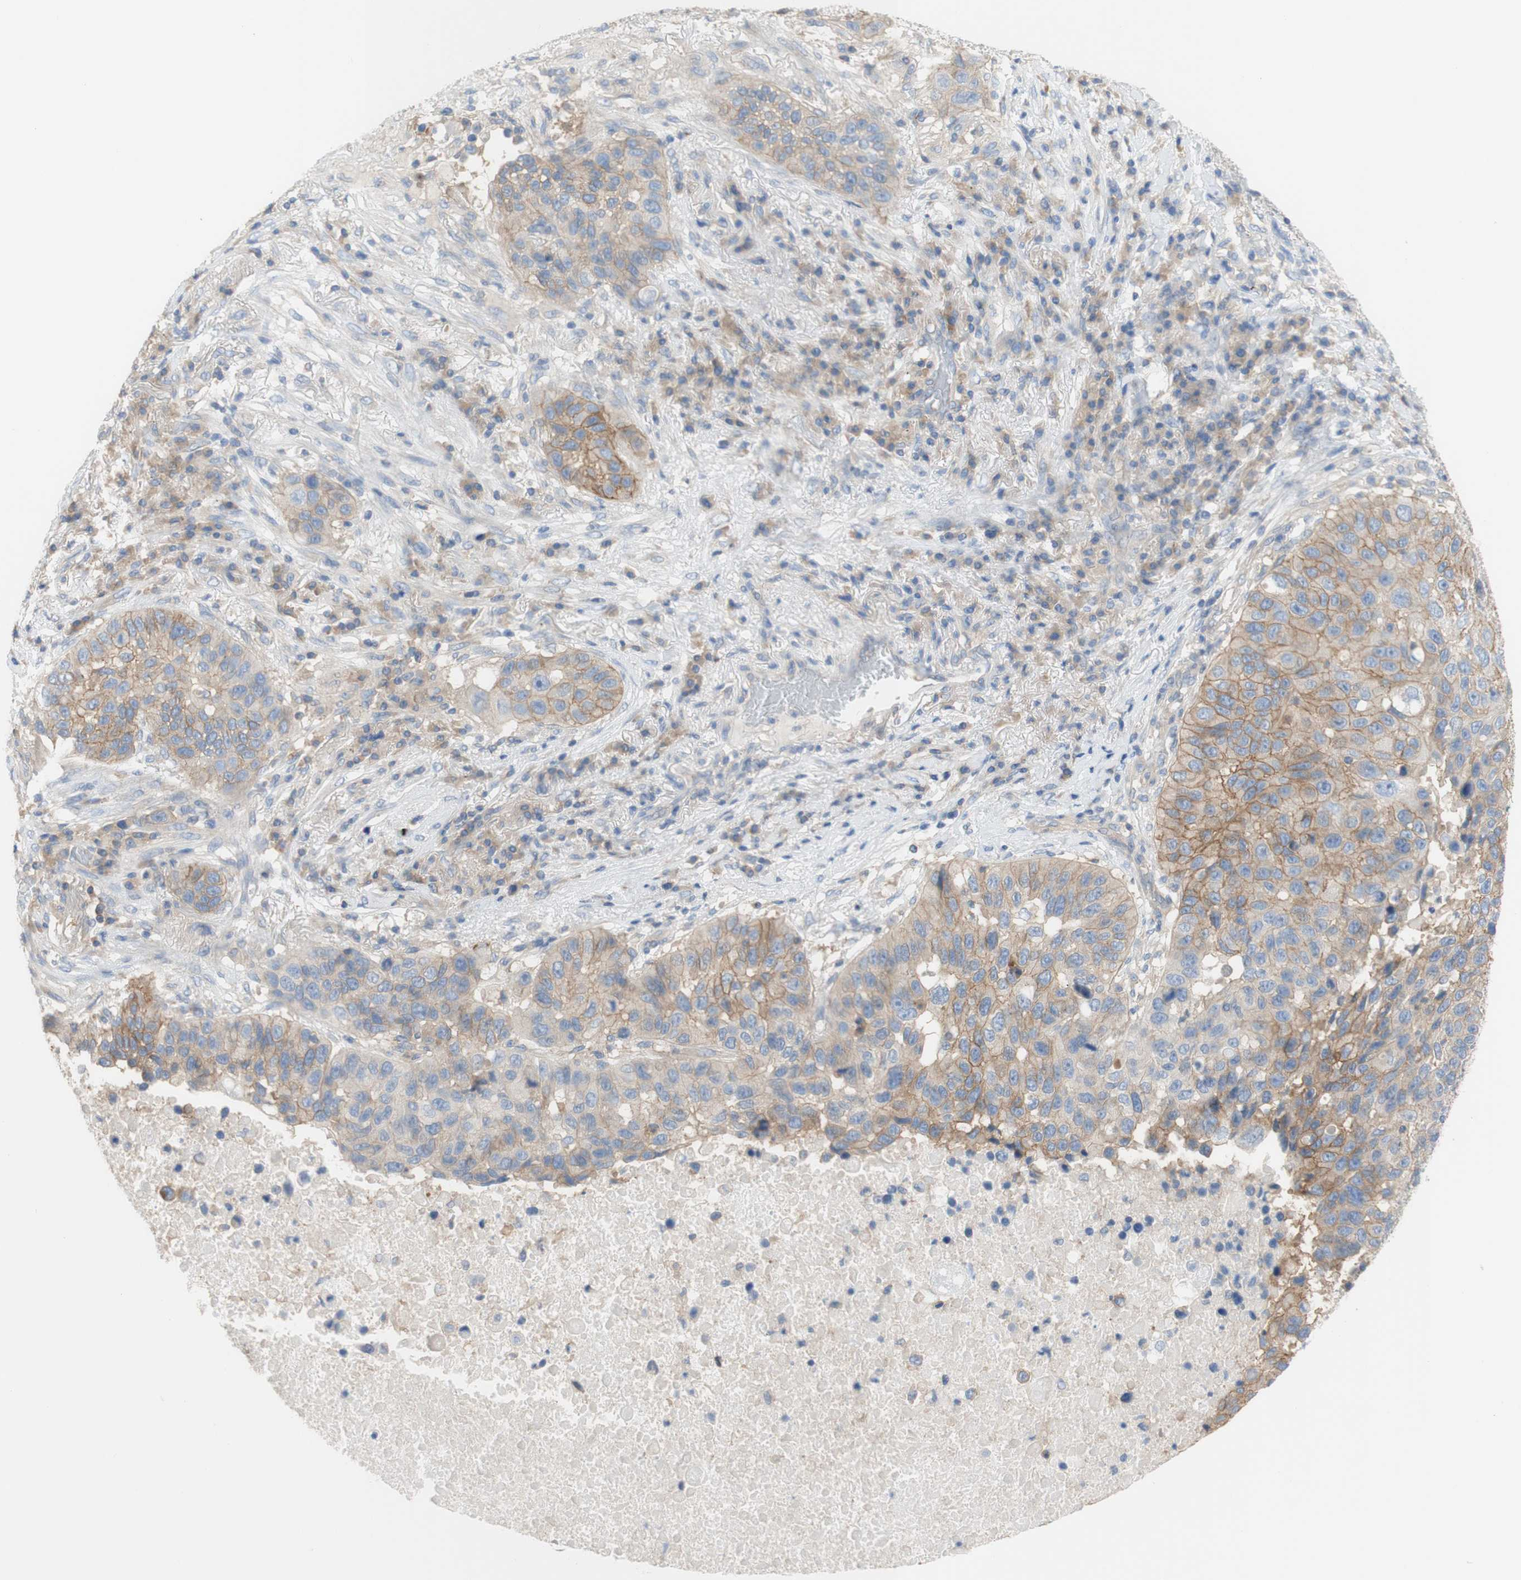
{"staining": {"intensity": "weak", "quantity": ">75%", "location": "cytoplasmic/membranous"}, "tissue": "lung cancer", "cell_type": "Tumor cells", "image_type": "cancer", "snomed": [{"axis": "morphology", "description": "Squamous cell carcinoma, NOS"}, {"axis": "topography", "description": "Lung"}], "caption": "A brown stain highlights weak cytoplasmic/membranous expression of a protein in human squamous cell carcinoma (lung) tumor cells. Nuclei are stained in blue.", "gene": "ATP2B1", "patient": {"sex": "male", "age": 57}}